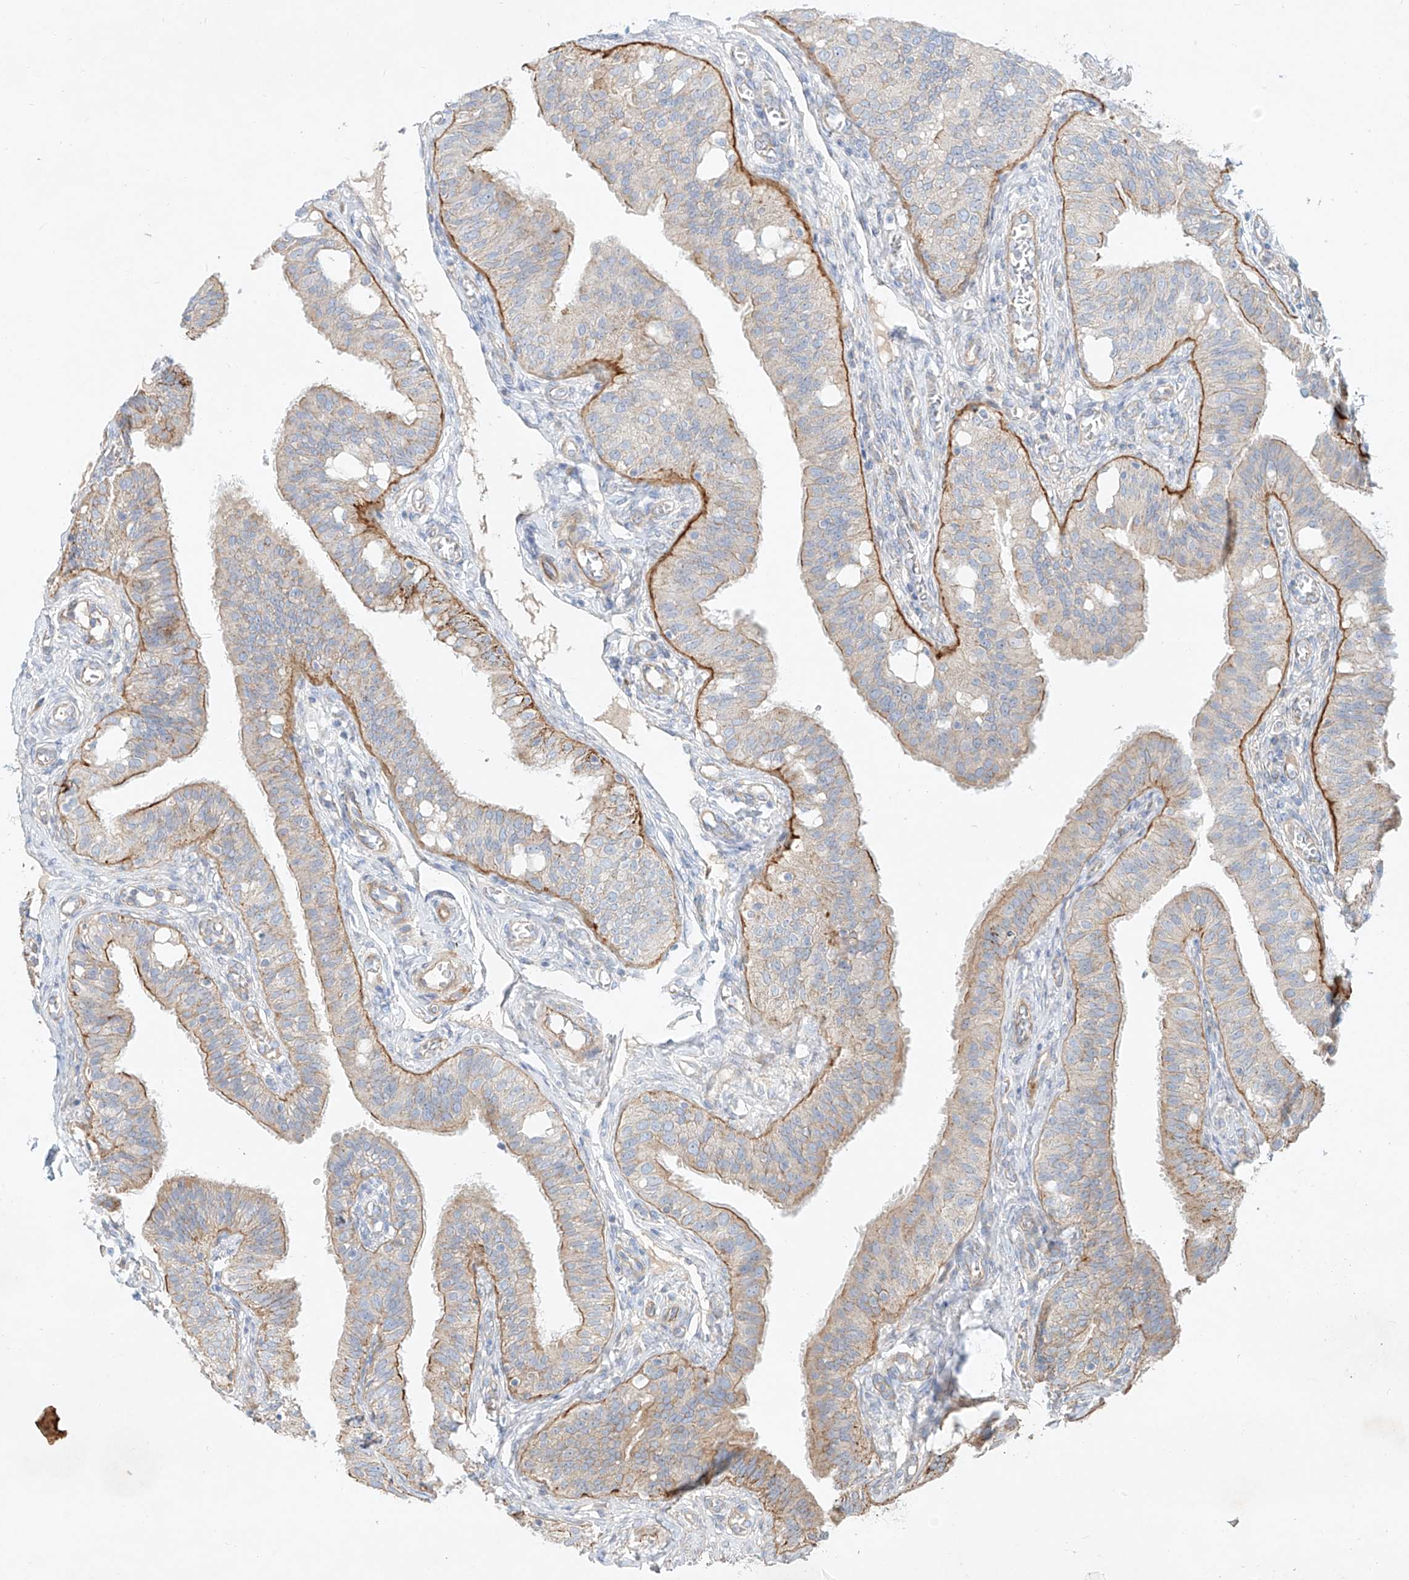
{"staining": {"intensity": "moderate", "quantity": "25%-75%", "location": "cytoplasmic/membranous"}, "tissue": "fallopian tube", "cell_type": "Glandular cells", "image_type": "normal", "snomed": [{"axis": "morphology", "description": "Normal tissue, NOS"}, {"axis": "topography", "description": "Fallopian tube"}, {"axis": "topography", "description": "Ovary"}], "caption": "Immunohistochemistry (IHC) (DAB) staining of benign human fallopian tube demonstrates moderate cytoplasmic/membranous protein positivity in about 25%-75% of glandular cells. Ihc stains the protein in brown and the nuclei are stained blue.", "gene": "AJM1", "patient": {"sex": "female", "age": 42}}